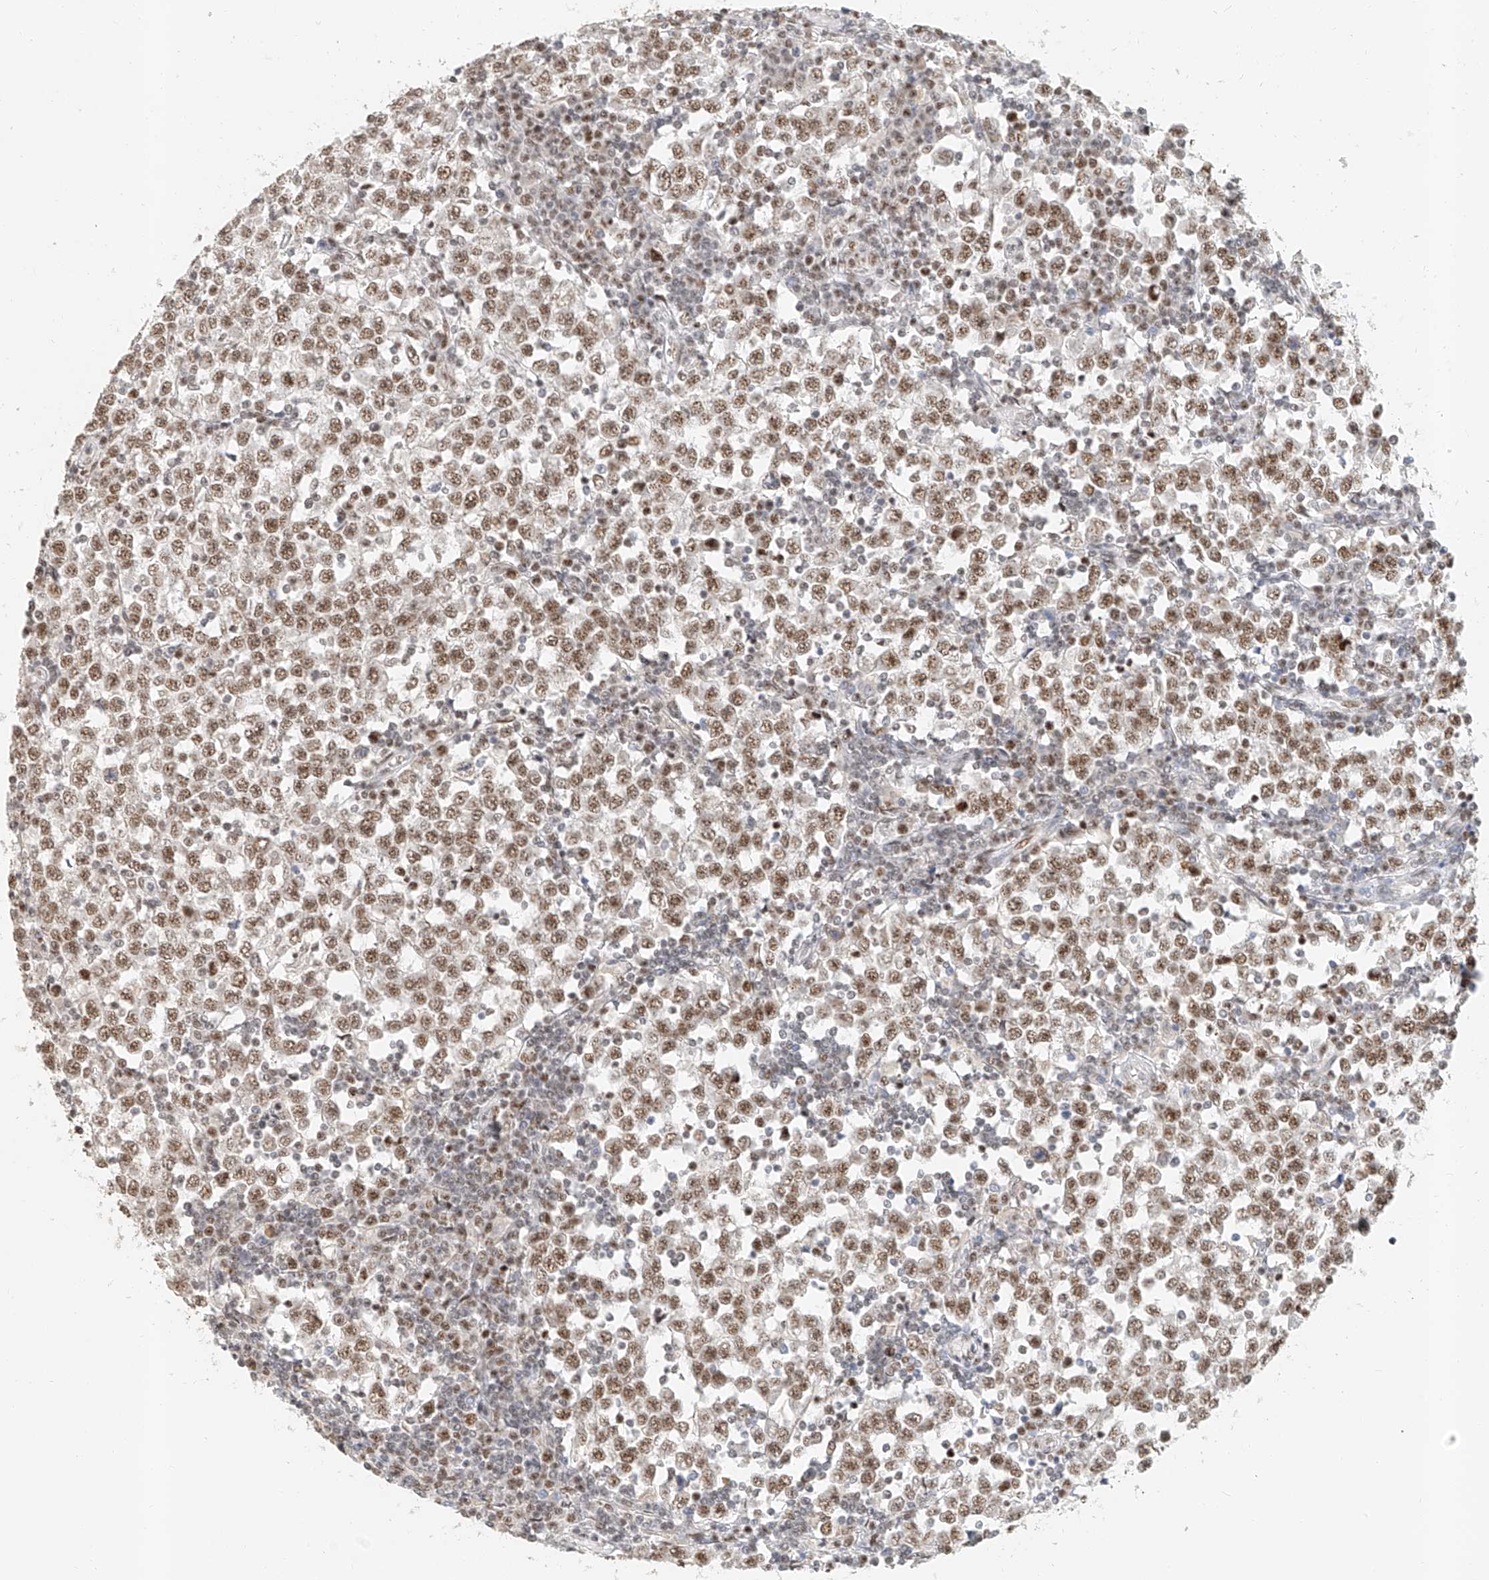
{"staining": {"intensity": "moderate", "quantity": ">75%", "location": "nuclear"}, "tissue": "testis cancer", "cell_type": "Tumor cells", "image_type": "cancer", "snomed": [{"axis": "morphology", "description": "Seminoma, NOS"}, {"axis": "topography", "description": "Testis"}], "caption": "Tumor cells show medium levels of moderate nuclear expression in about >75% of cells in human seminoma (testis).", "gene": "CXorf58", "patient": {"sex": "male", "age": 65}}